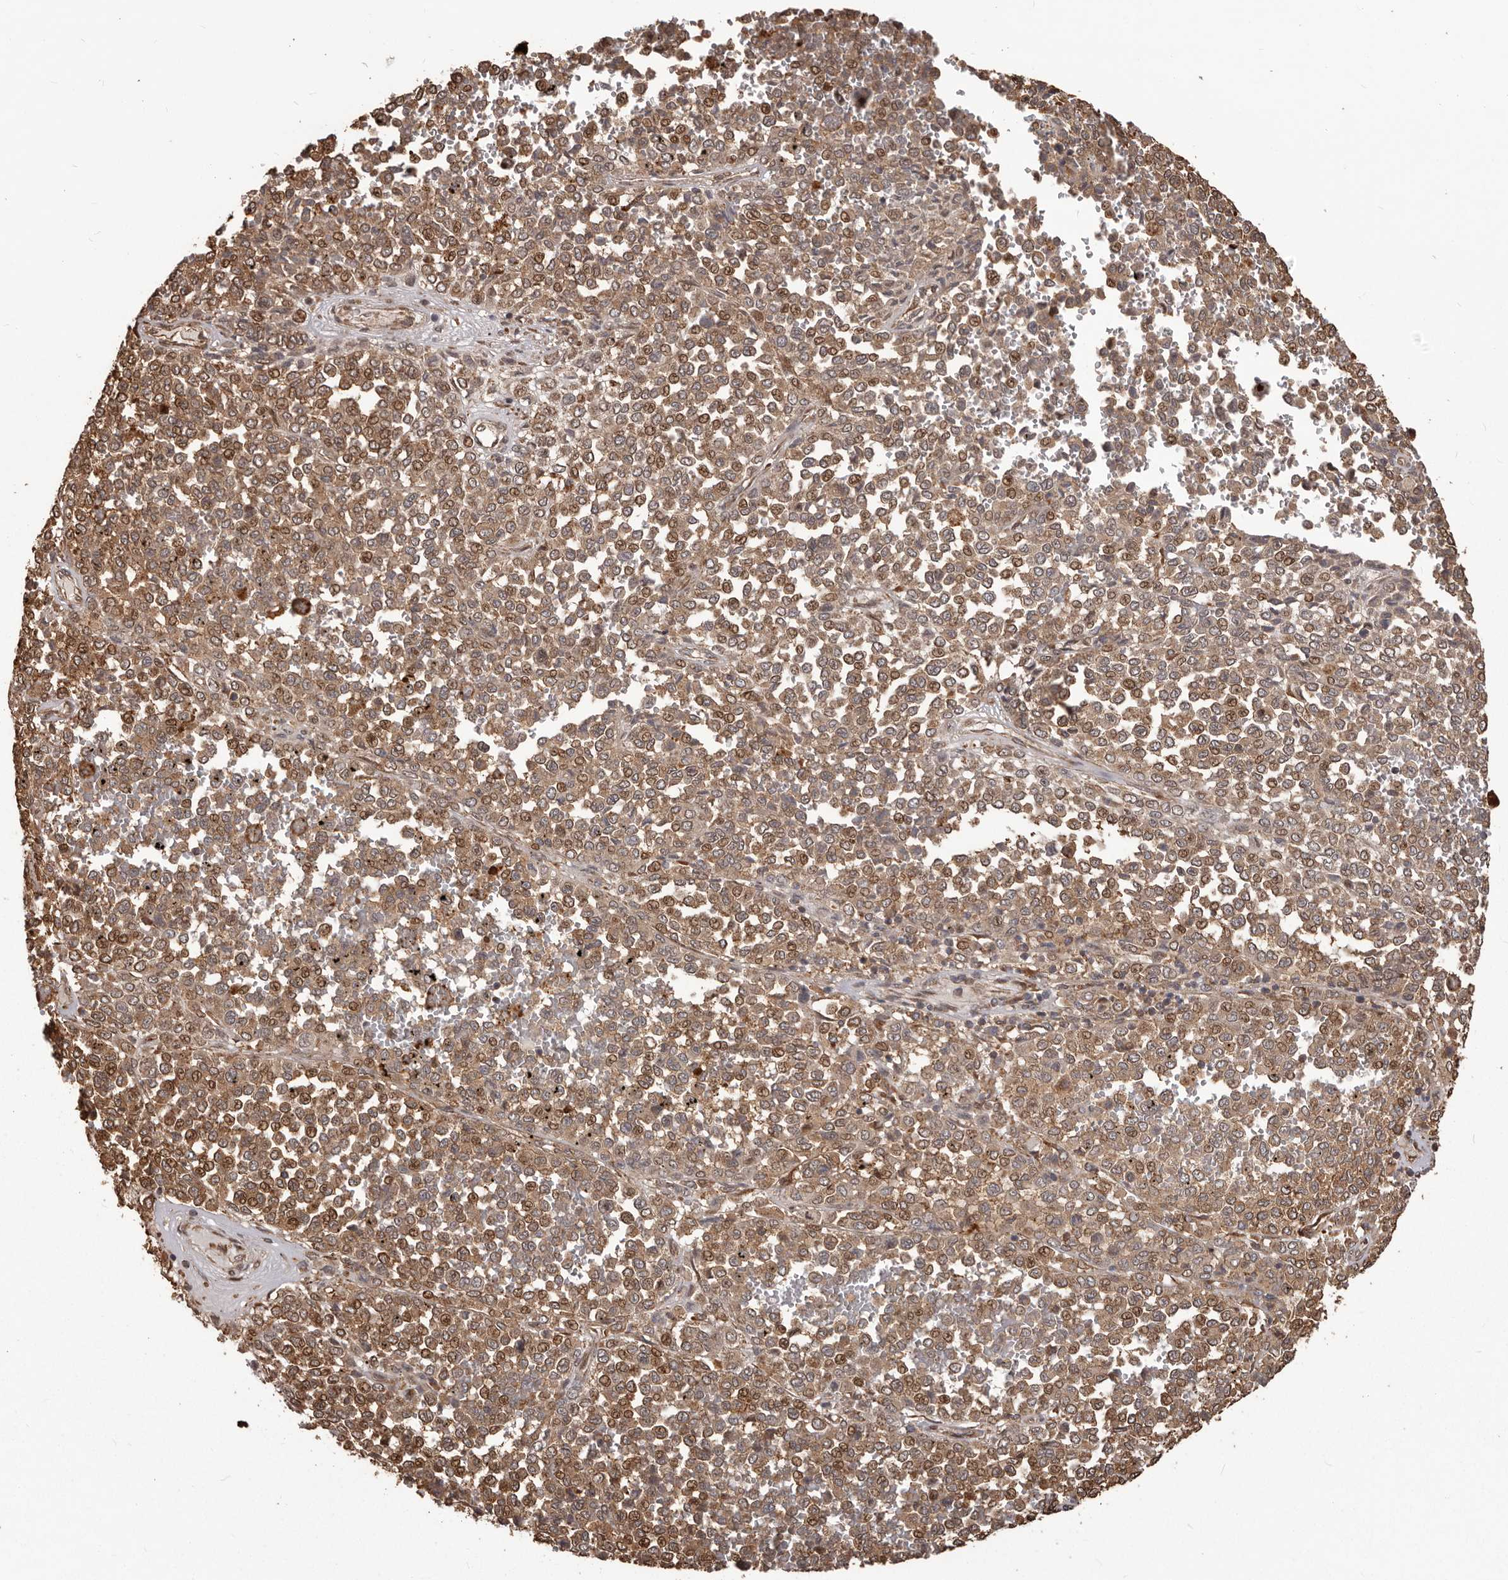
{"staining": {"intensity": "moderate", "quantity": ">75%", "location": "cytoplasmic/membranous"}, "tissue": "melanoma", "cell_type": "Tumor cells", "image_type": "cancer", "snomed": [{"axis": "morphology", "description": "Malignant melanoma, Metastatic site"}, {"axis": "topography", "description": "Pancreas"}], "caption": "An image of malignant melanoma (metastatic site) stained for a protein shows moderate cytoplasmic/membranous brown staining in tumor cells.", "gene": "MTO1", "patient": {"sex": "female", "age": 30}}